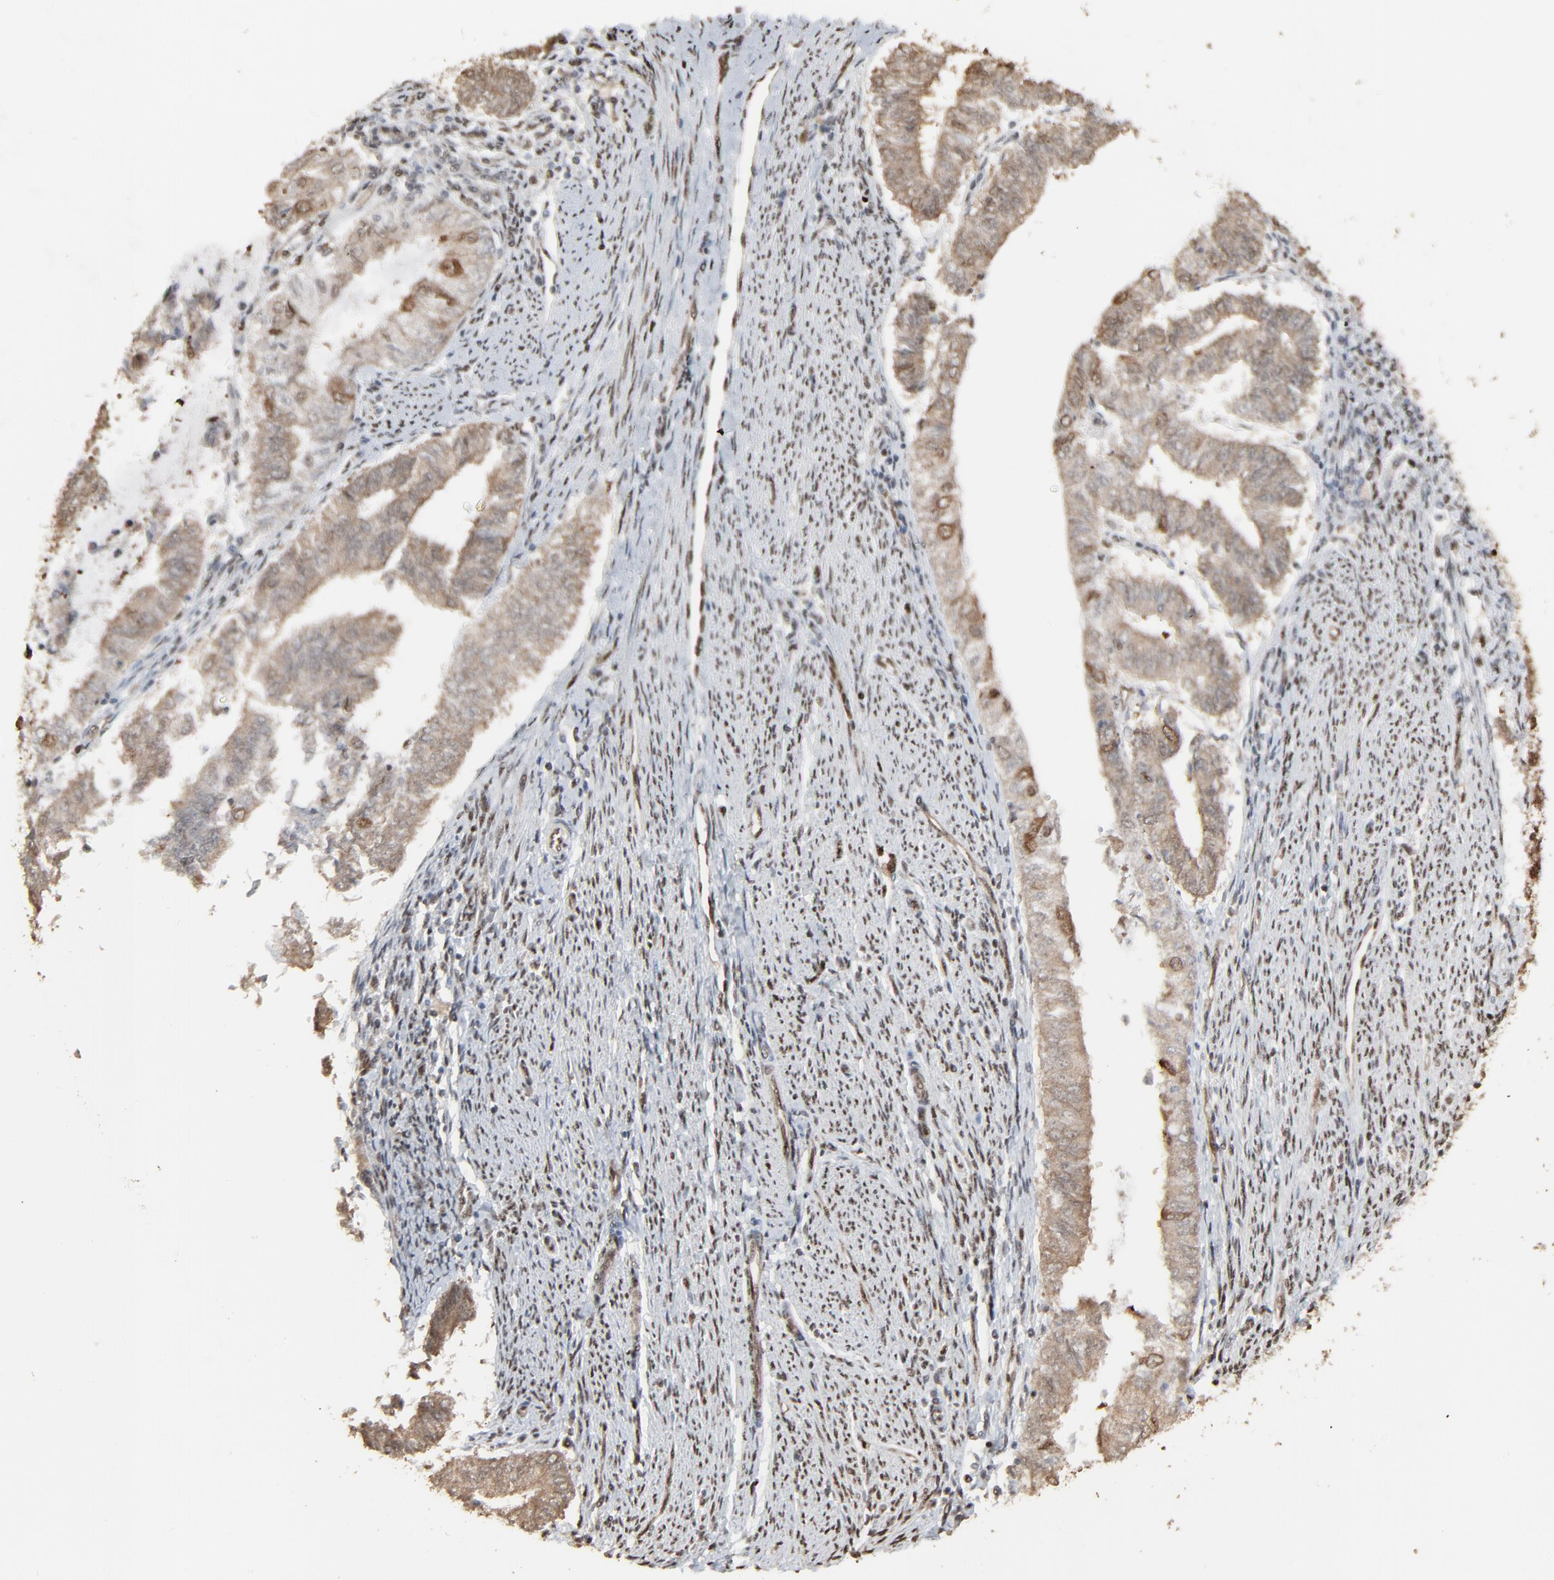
{"staining": {"intensity": "moderate", "quantity": ">75%", "location": "cytoplasmic/membranous,nuclear"}, "tissue": "endometrial cancer", "cell_type": "Tumor cells", "image_type": "cancer", "snomed": [{"axis": "morphology", "description": "Adenocarcinoma, NOS"}, {"axis": "topography", "description": "Endometrium"}], "caption": "Human endometrial cancer (adenocarcinoma) stained with a protein marker displays moderate staining in tumor cells.", "gene": "MEIS2", "patient": {"sex": "female", "age": 66}}